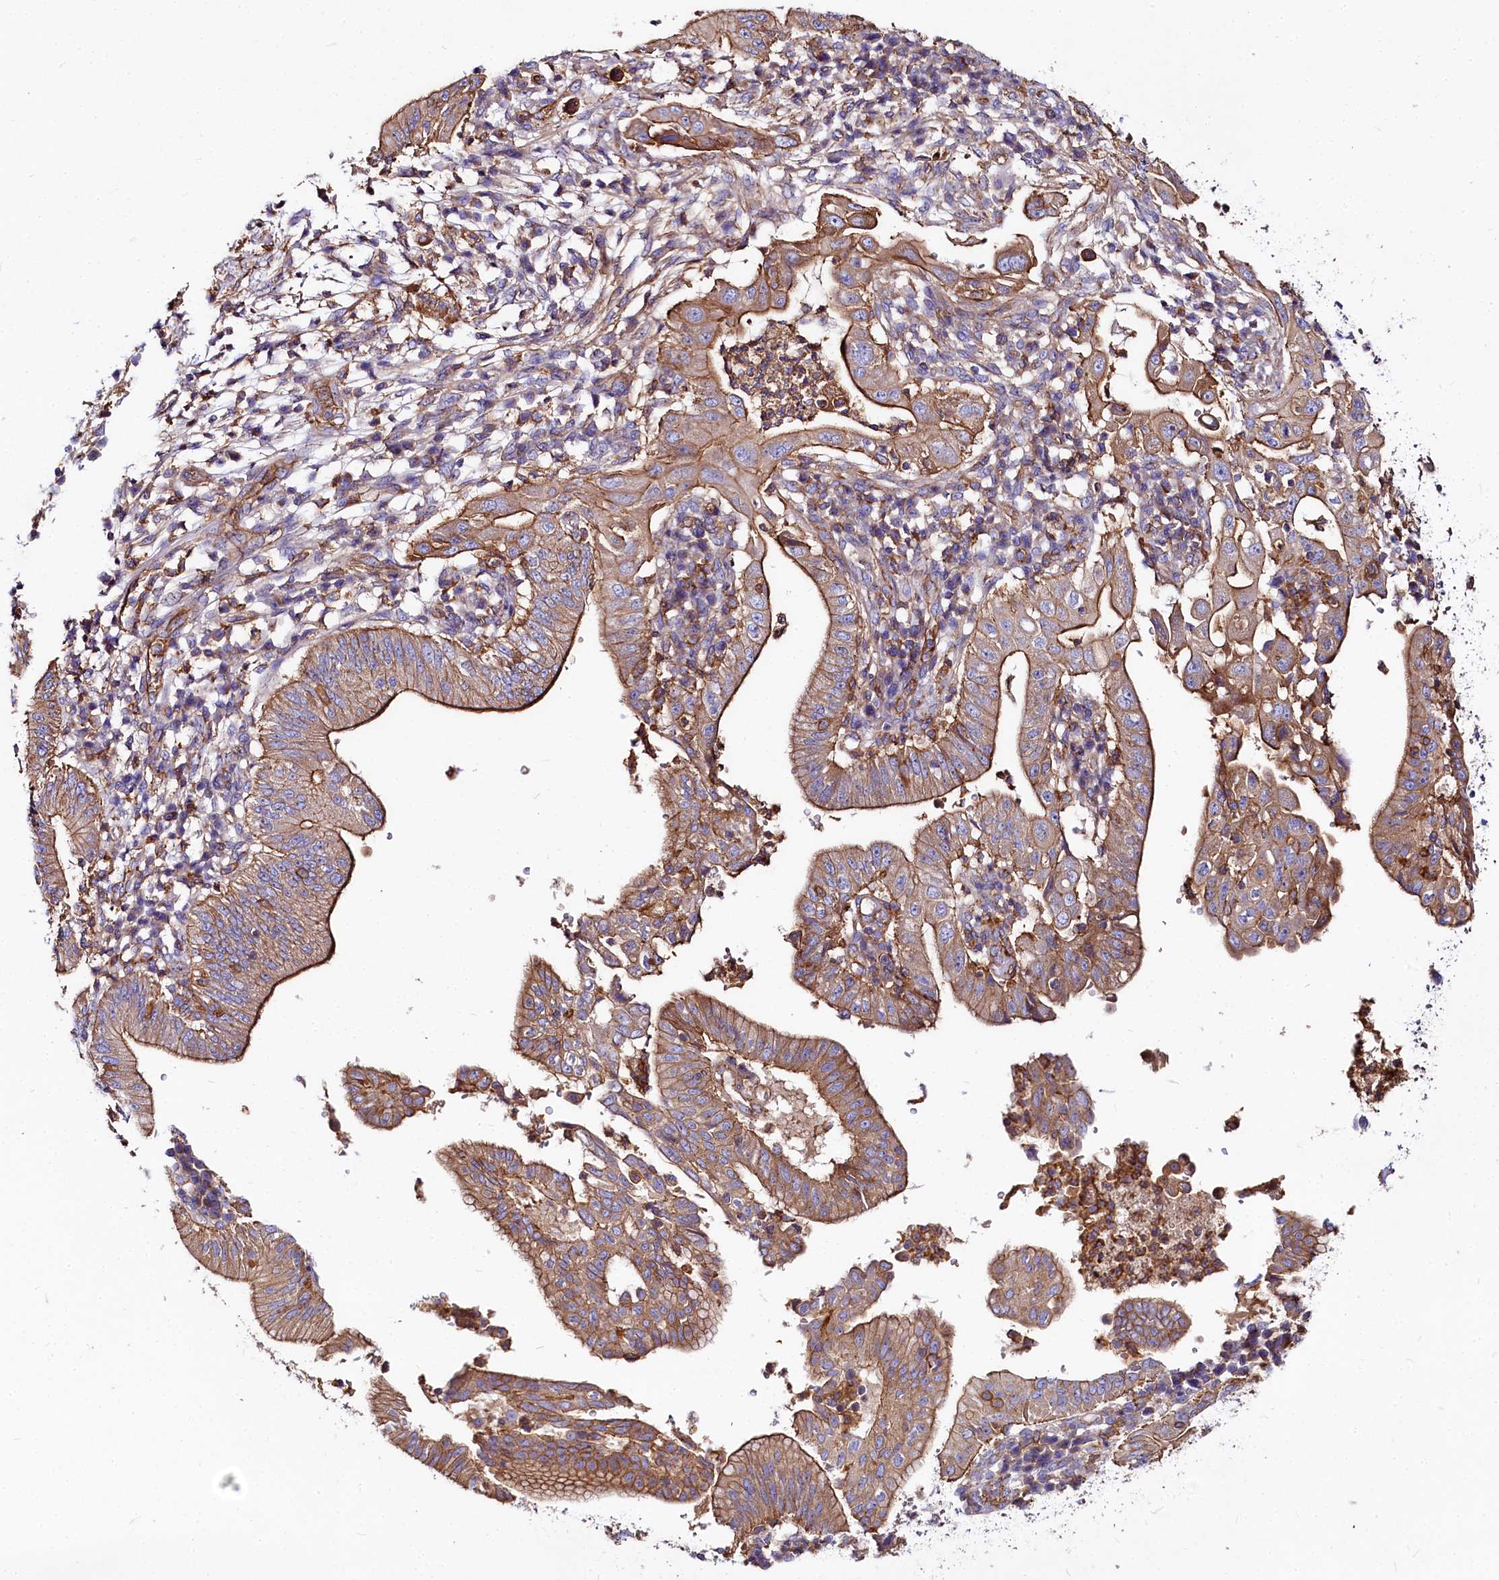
{"staining": {"intensity": "moderate", "quantity": ">75%", "location": "cytoplasmic/membranous"}, "tissue": "pancreatic cancer", "cell_type": "Tumor cells", "image_type": "cancer", "snomed": [{"axis": "morphology", "description": "Adenocarcinoma, NOS"}, {"axis": "topography", "description": "Pancreas"}], "caption": "There is medium levels of moderate cytoplasmic/membranous positivity in tumor cells of pancreatic cancer (adenocarcinoma), as demonstrated by immunohistochemical staining (brown color).", "gene": "FCHSD2", "patient": {"sex": "male", "age": 68}}